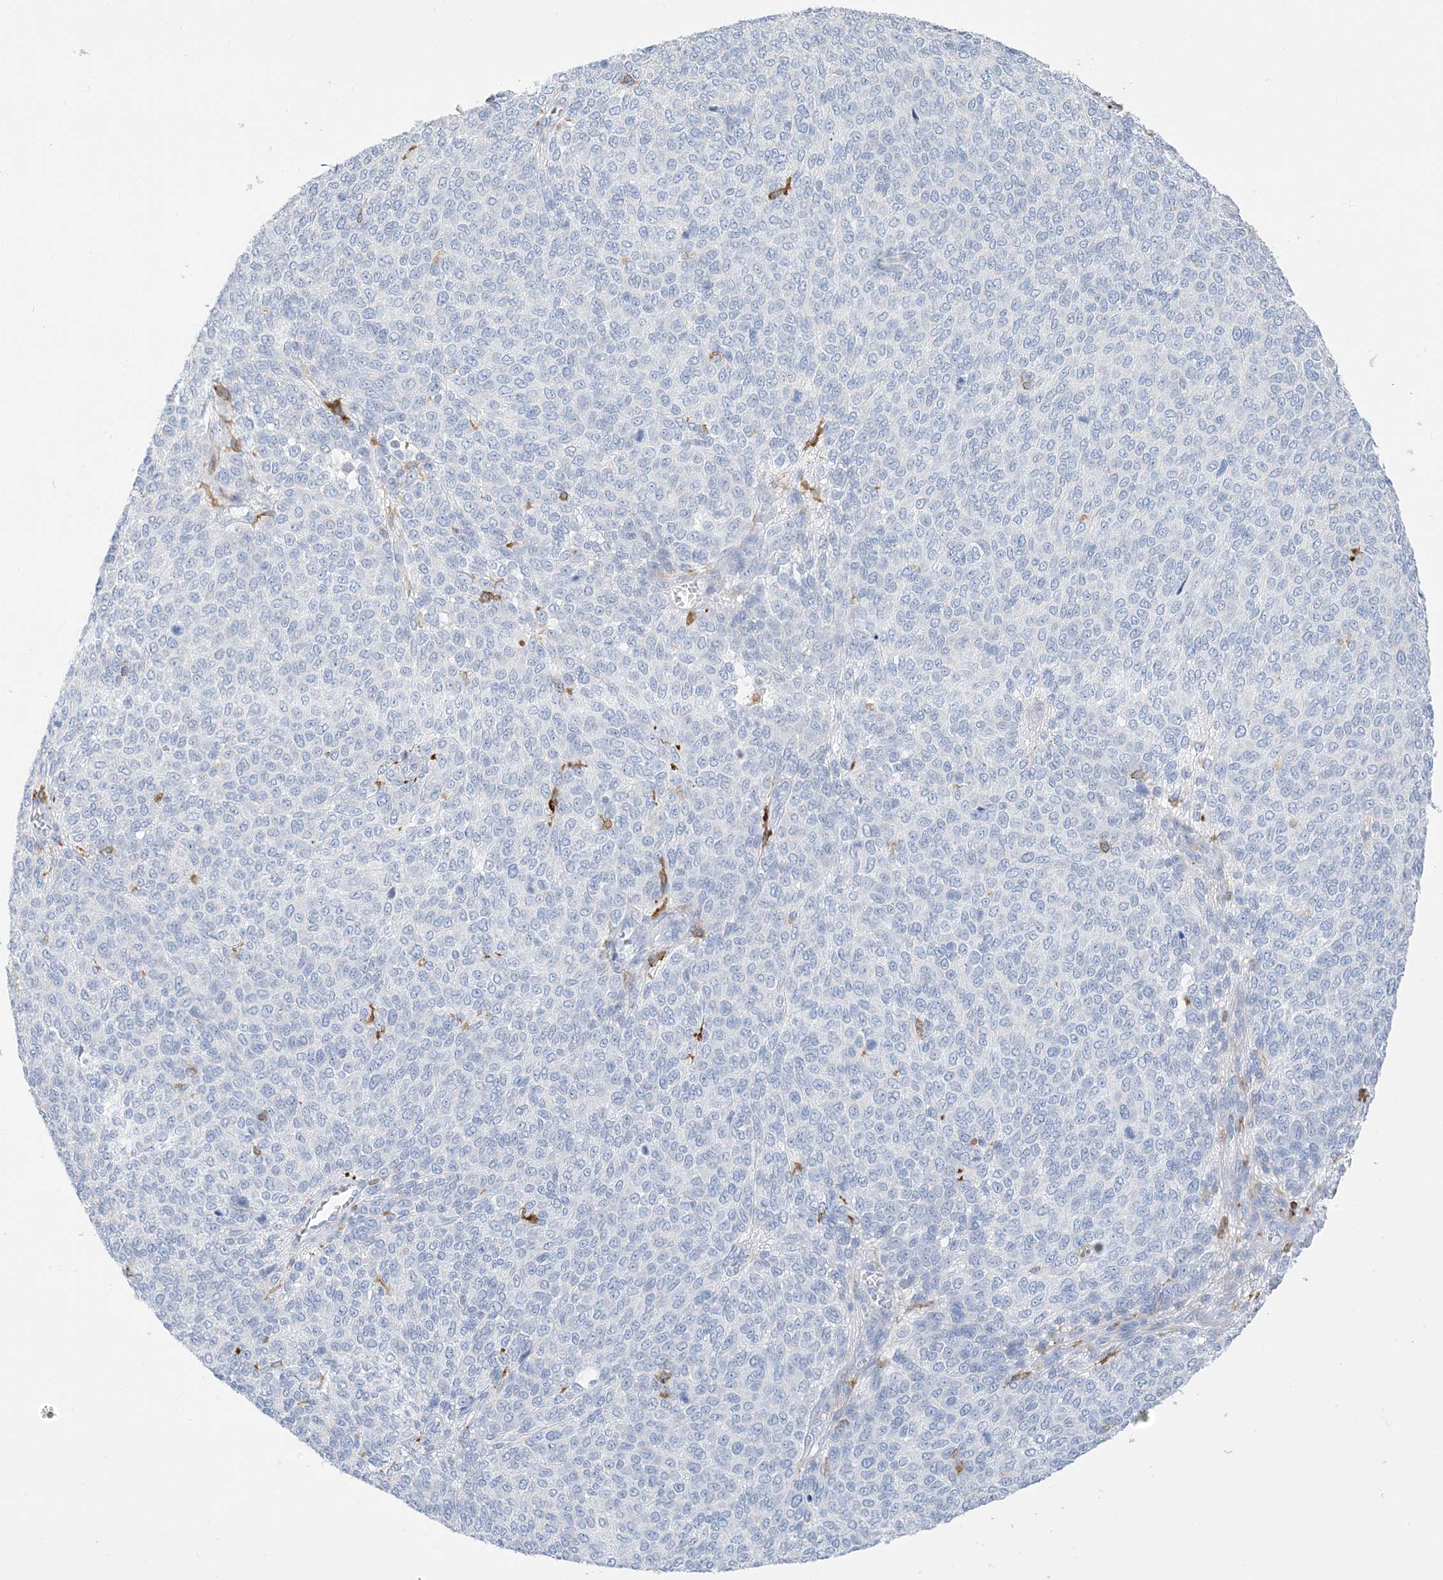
{"staining": {"intensity": "negative", "quantity": "none", "location": "none"}, "tissue": "melanoma", "cell_type": "Tumor cells", "image_type": "cancer", "snomed": [{"axis": "morphology", "description": "Malignant melanoma, NOS"}, {"axis": "topography", "description": "Skin"}], "caption": "Tumor cells are negative for protein expression in human malignant melanoma.", "gene": "DPH3", "patient": {"sex": "male", "age": 49}}